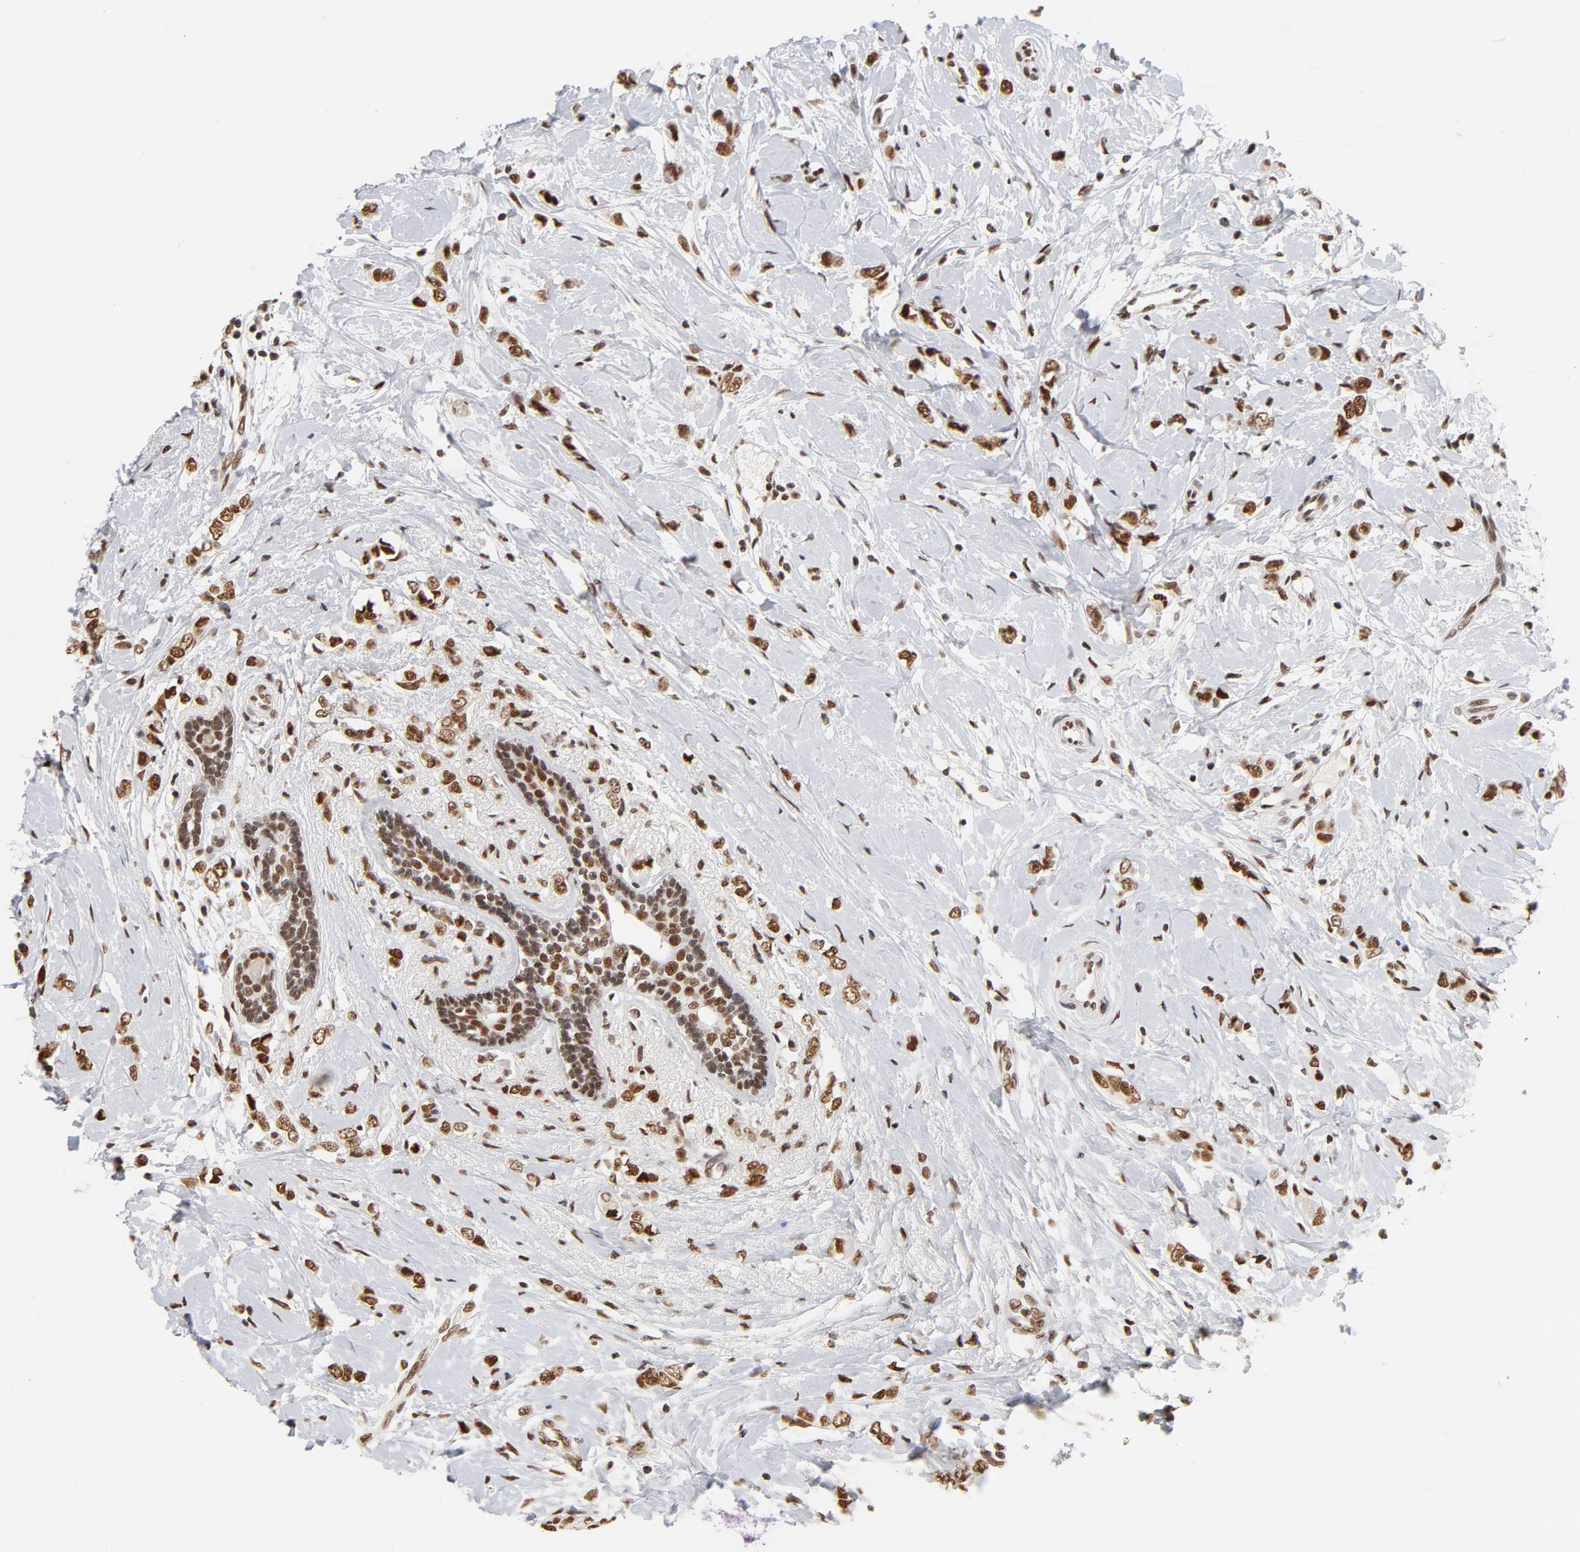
{"staining": {"intensity": "moderate", "quantity": ">75%", "location": "nuclear"}, "tissue": "breast cancer", "cell_type": "Tumor cells", "image_type": "cancer", "snomed": [{"axis": "morphology", "description": "Normal tissue, NOS"}, {"axis": "morphology", "description": "Lobular carcinoma"}, {"axis": "topography", "description": "Breast"}], "caption": "The immunohistochemical stain labels moderate nuclear expression in tumor cells of lobular carcinoma (breast) tissue.", "gene": "TP53BP1", "patient": {"sex": "female", "age": 47}}